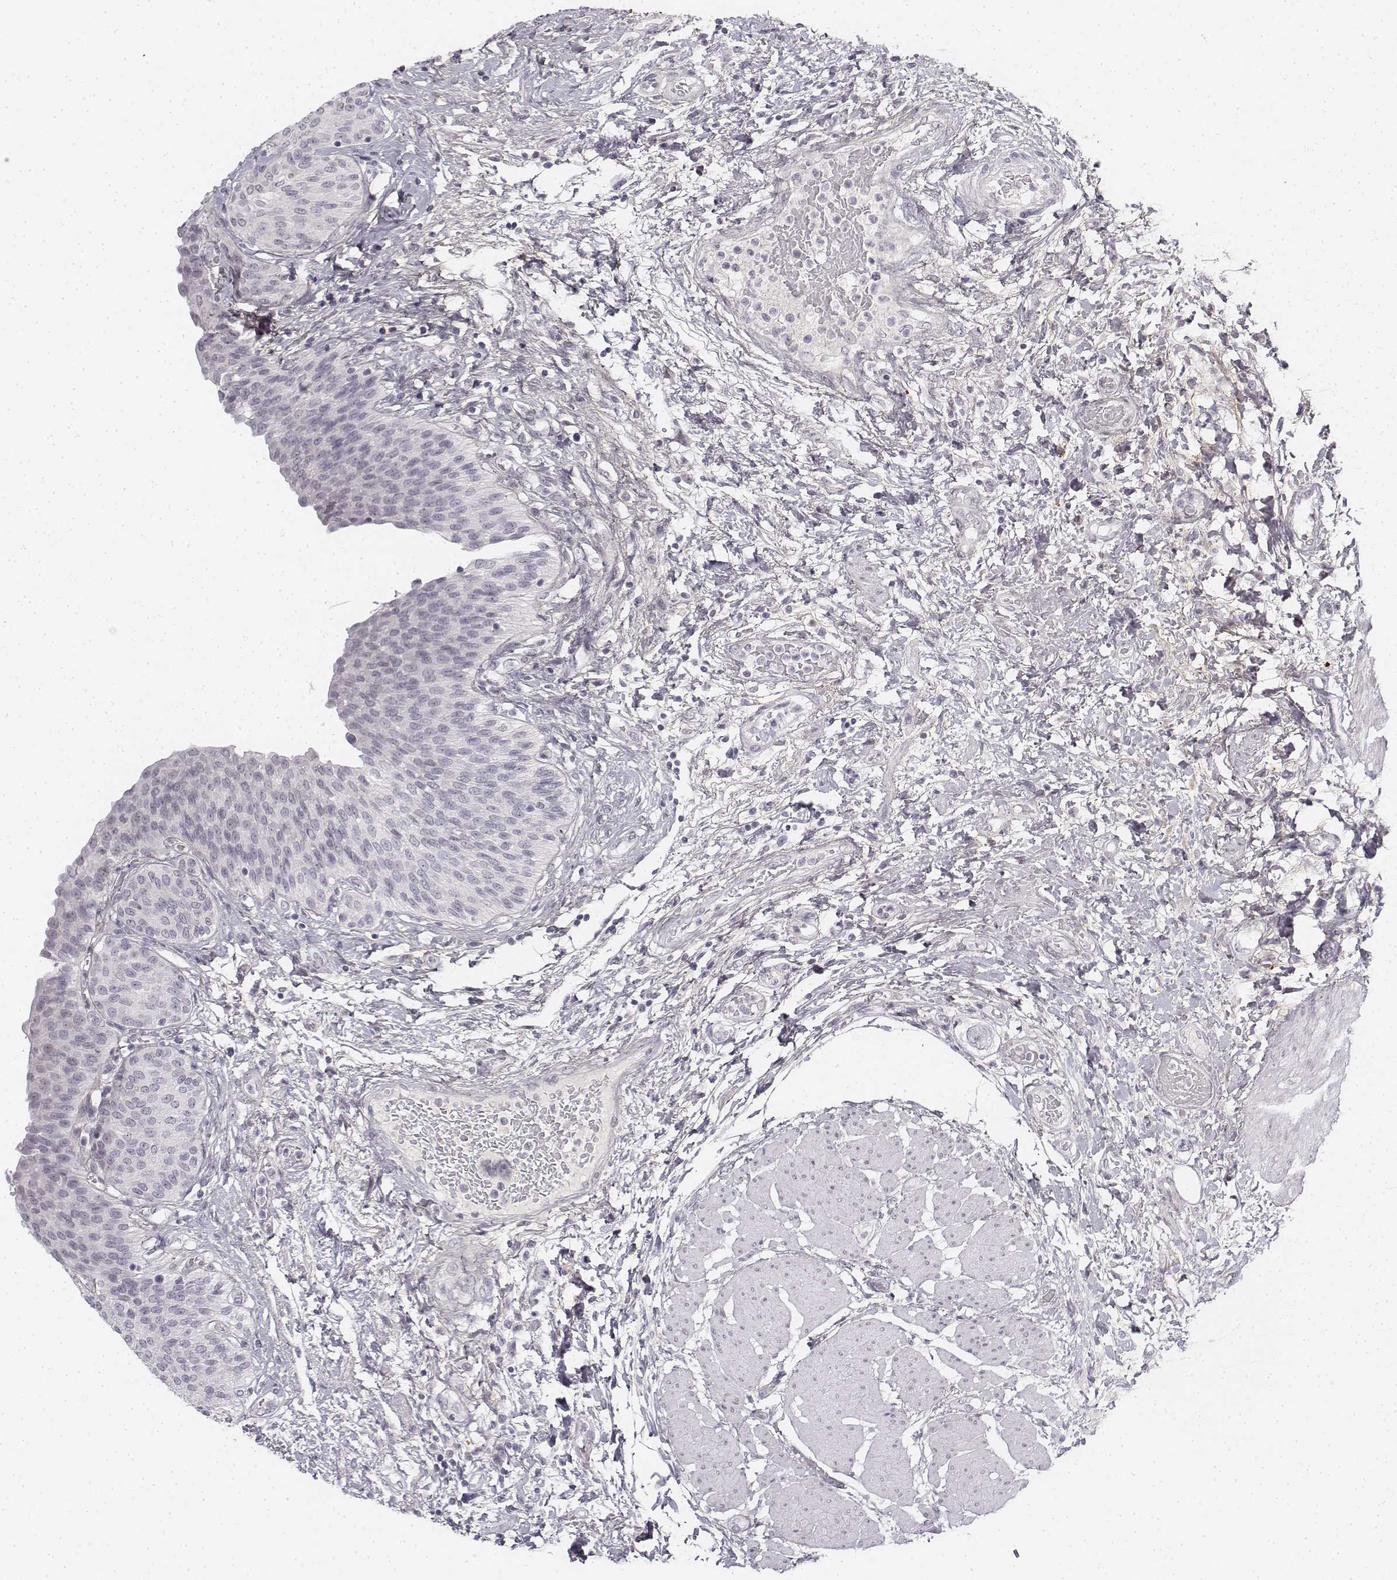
{"staining": {"intensity": "negative", "quantity": "none", "location": "none"}, "tissue": "urinary bladder", "cell_type": "Urothelial cells", "image_type": "normal", "snomed": [{"axis": "morphology", "description": "Normal tissue, NOS"}, {"axis": "morphology", "description": "Metaplasia, NOS"}, {"axis": "topography", "description": "Urinary bladder"}], "caption": "Immunohistochemistry (IHC) of unremarkable urinary bladder shows no staining in urothelial cells. (DAB (3,3'-diaminobenzidine) immunohistochemistry (IHC) visualized using brightfield microscopy, high magnification).", "gene": "KRT84", "patient": {"sex": "male", "age": 68}}